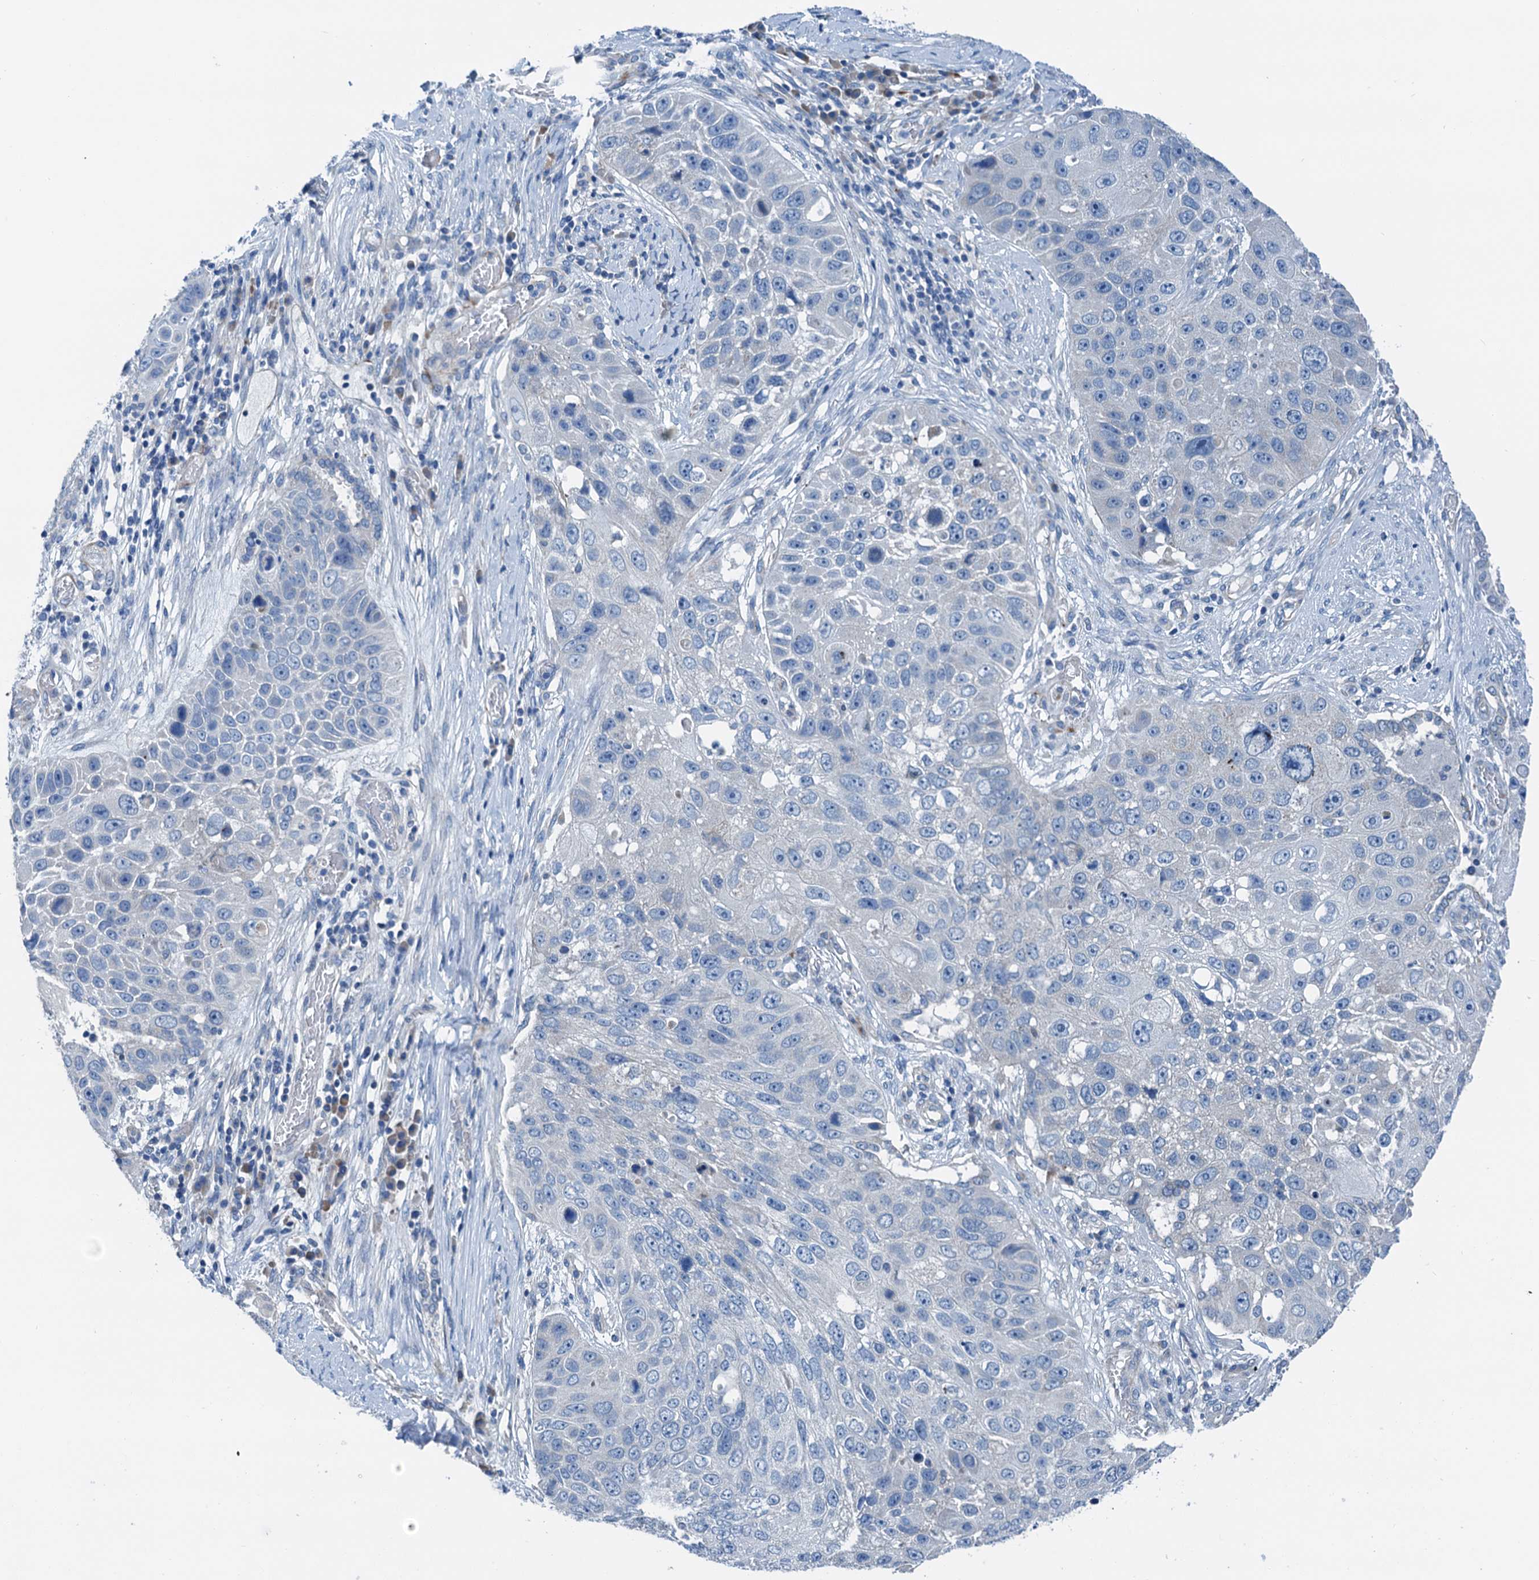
{"staining": {"intensity": "negative", "quantity": "none", "location": "none"}, "tissue": "lung cancer", "cell_type": "Tumor cells", "image_type": "cancer", "snomed": [{"axis": "morphology", "description": "Squamous cell carcinoma, NOS"}, {"axis": "topography", "description": "Lung"}], "caption": "Tumor cells show no significant positivity in lung cancer.", "gene": "ELAC1", "patient": {"sex": "male", "age": 61}}